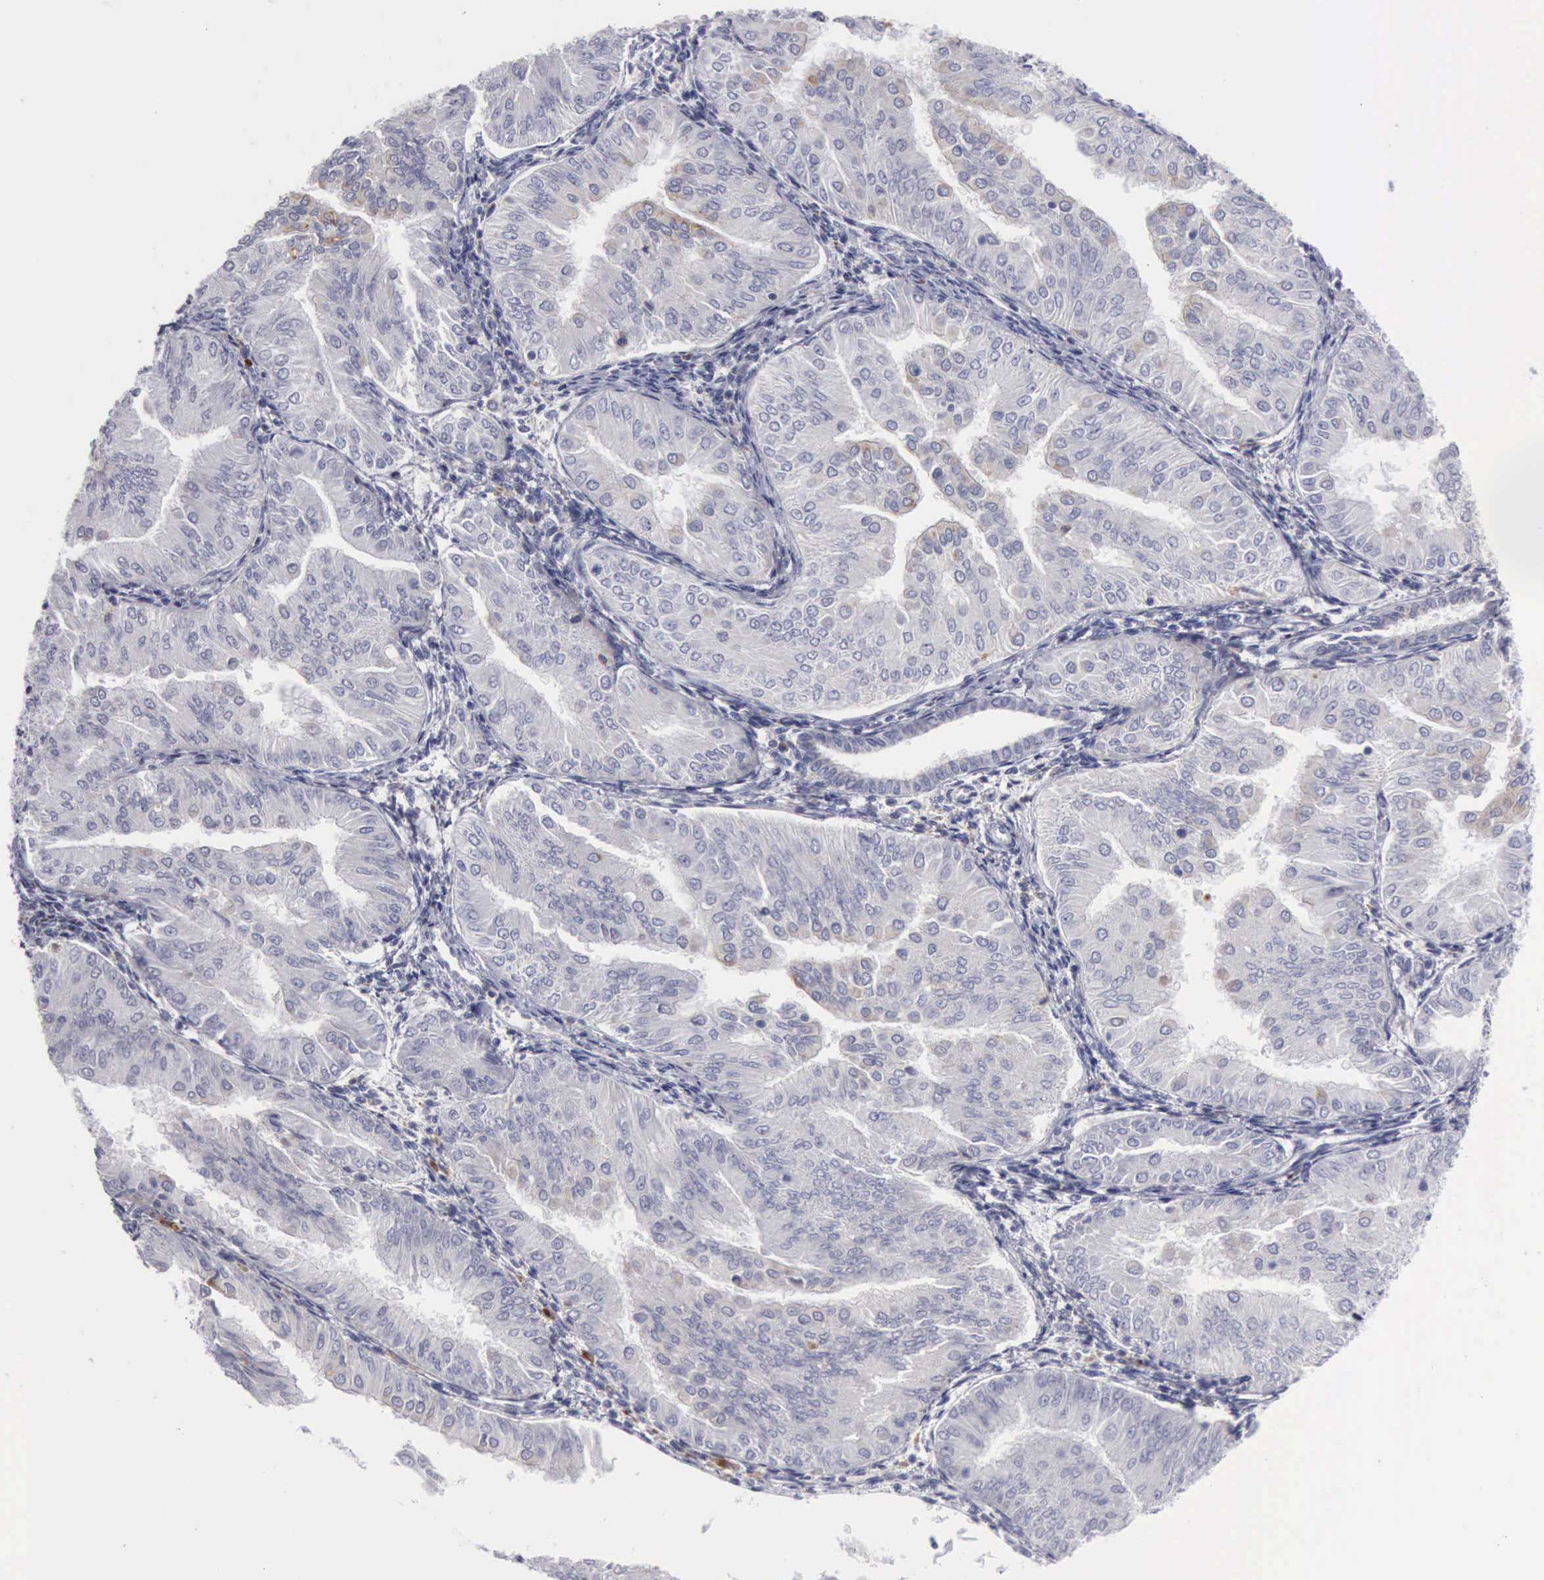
{"staining": {"intensity": "negative", "quantity": "none", "location": "none"}, "tissue": "endometrial cancer", "cell_type": "Tumor cells", "image_type": "cancer", "snomed": [{"axis": "morphology", "description": "Adenocarcinoma, NOS"}, {"axis": "topography", "description": "Endometrium"}], "caption": "Tumor cells show no significant staining in endometrial cancer (adenocarcinoma). (DAB (3,3'-diaminobenzidine) immunohistochemistry with hematoxylin counter stain).", "gene": "CTSS", "patient": {"sex": "female", "age": 53}}